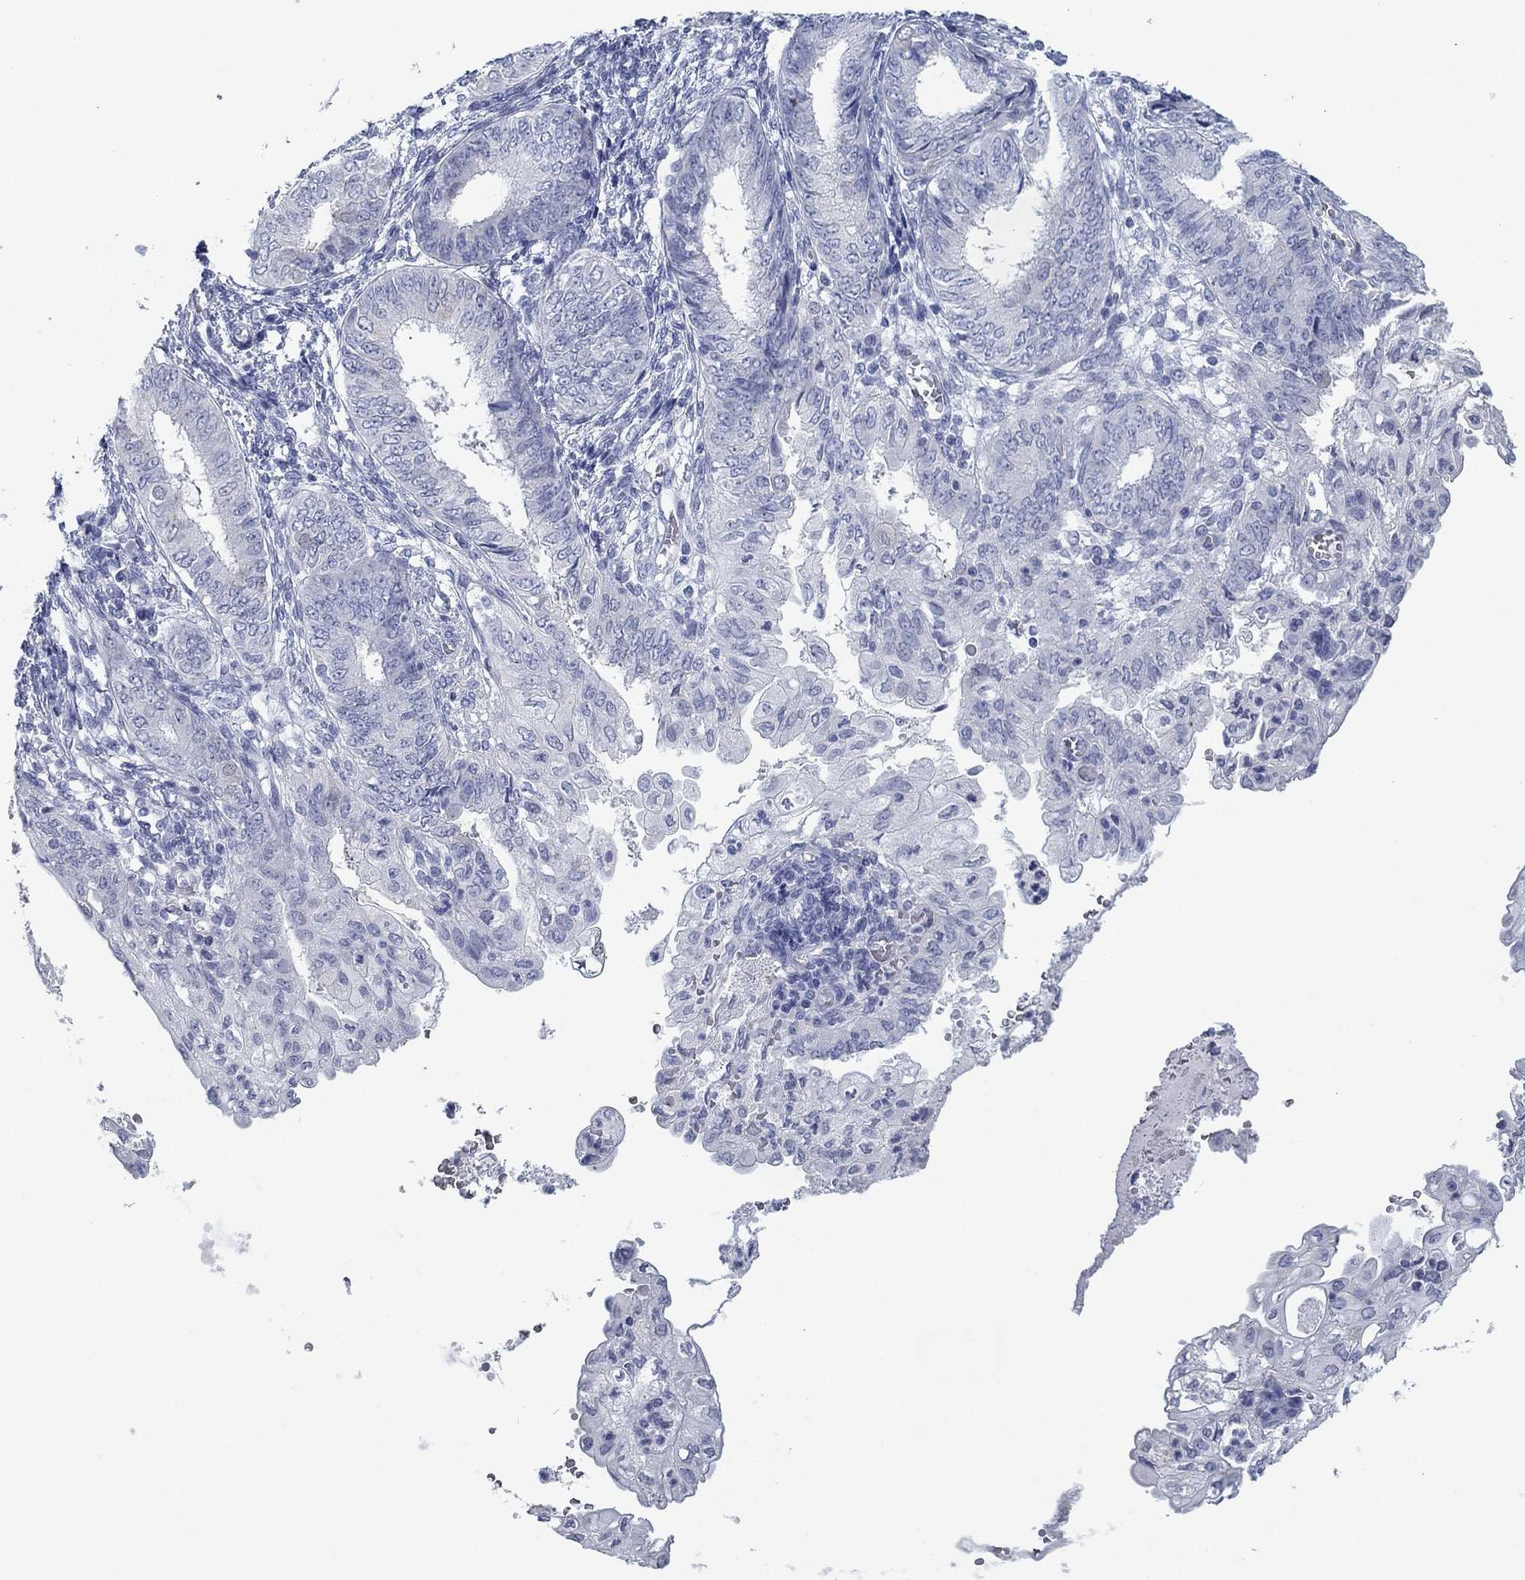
{"staining": {"intensity": "negative", "quantity": "none", "location": "none"}, "tissue": "endometrial cancer", "cell_type": "Tumor cells", "image_type": "cancer", "snomed": [{"axis": "morphology", "description": "Adenocarcinoma, NOS"}, {"axis": "topography", "description": "Endometrium"}], "caption": "There is no significant expression in tumor cells of endometrial cancer (adenocarcinoma).", "gene": "DNAL1", "patient": {"sex": "female", "age": 68}}